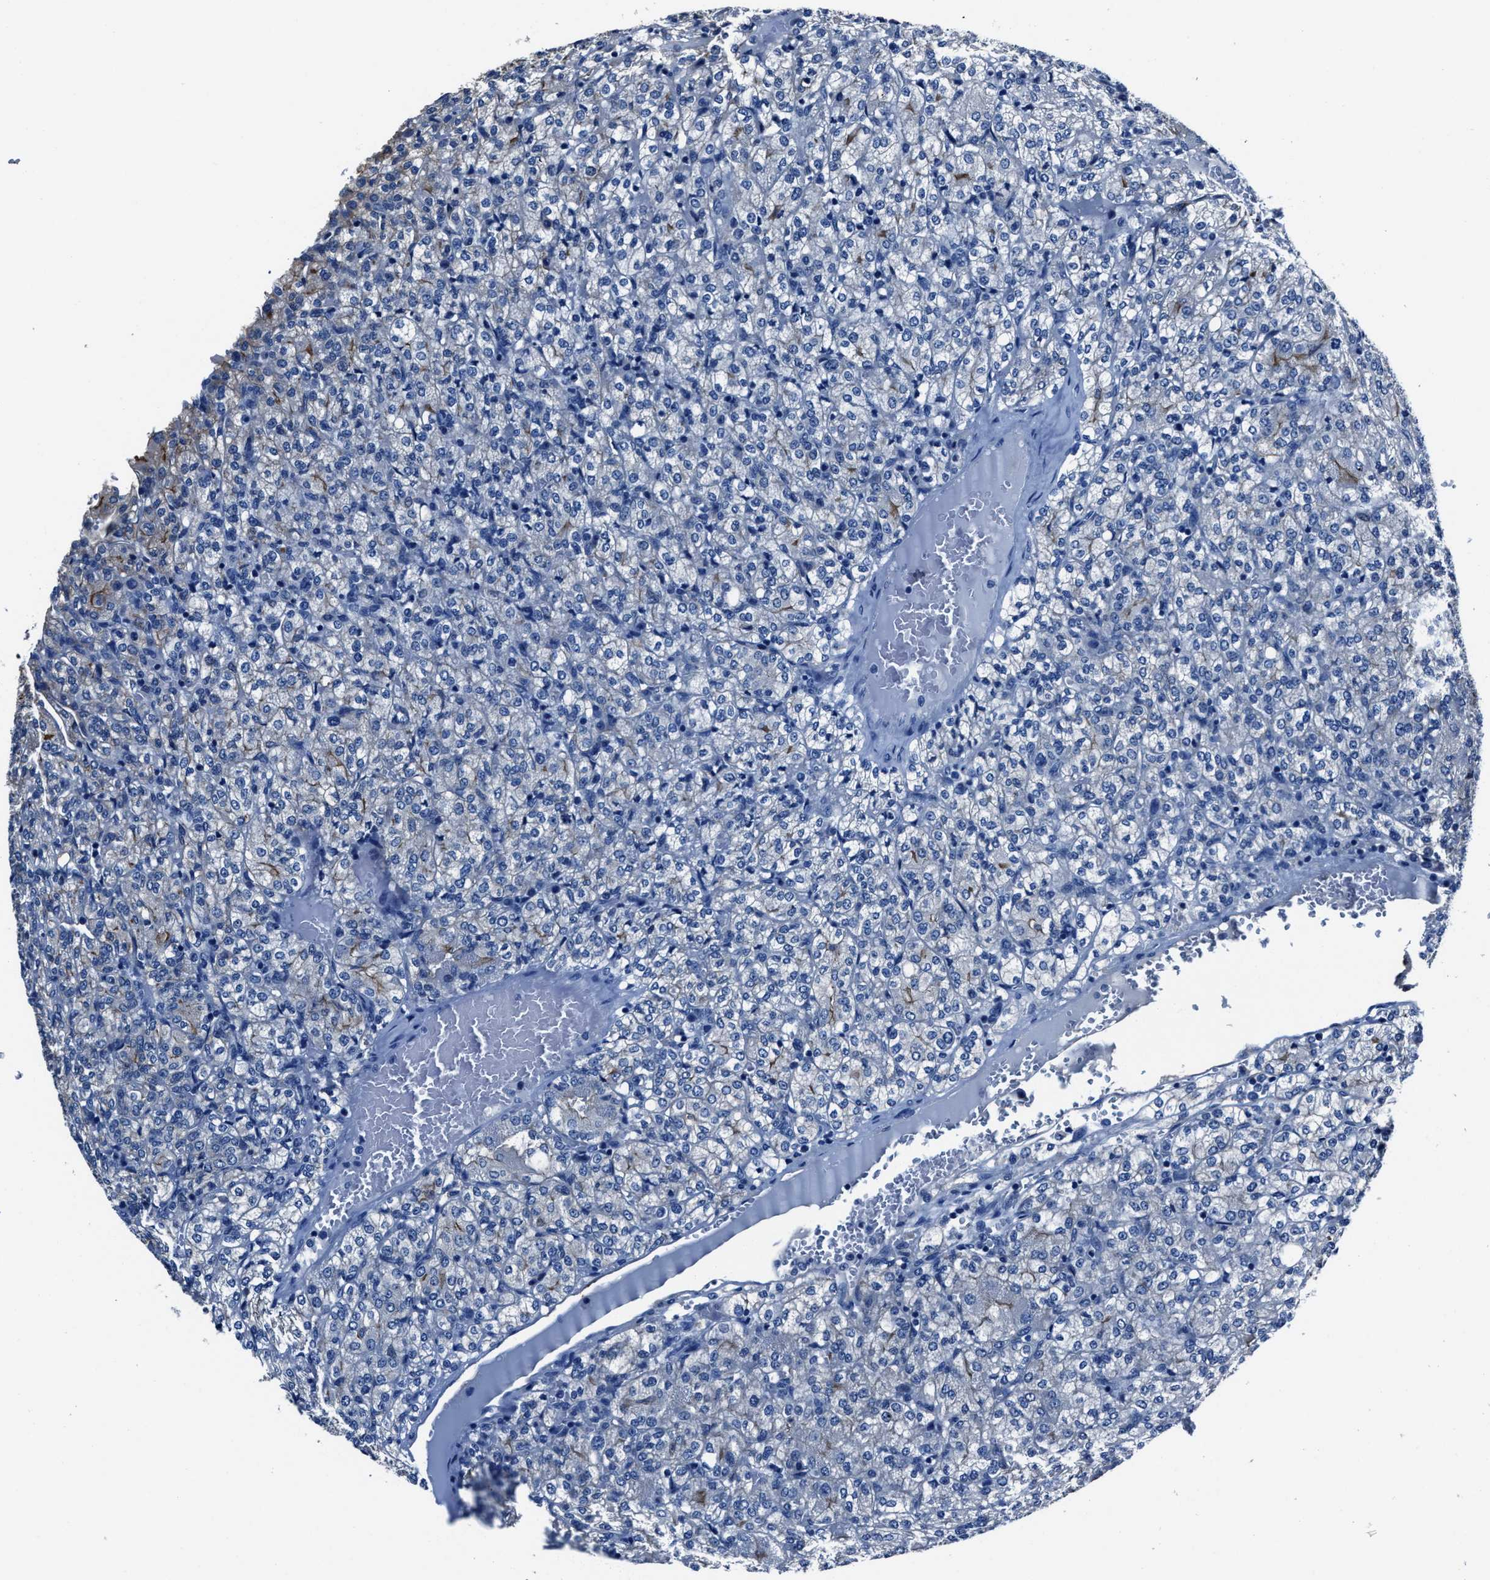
{"staining": {"intensity": "negative", "quantity": "none", "location": "none"}, "tissue": "renal cancer", "cell_type": "Tumor cells", "image_type": "cancer", "snomed": [{"axis": "morphology", "description": "Adenocarcinoma, NOS"}, {"axis": "topography", "description": "Kidney"}], "caption": "A high-resolution photomicrograph shows IHC staining of renal adenocarcinoma, which reveals no significant positivity in tumor cells.", "gene": "LMO7", "patient": {"sex": "male", "age": 77}}